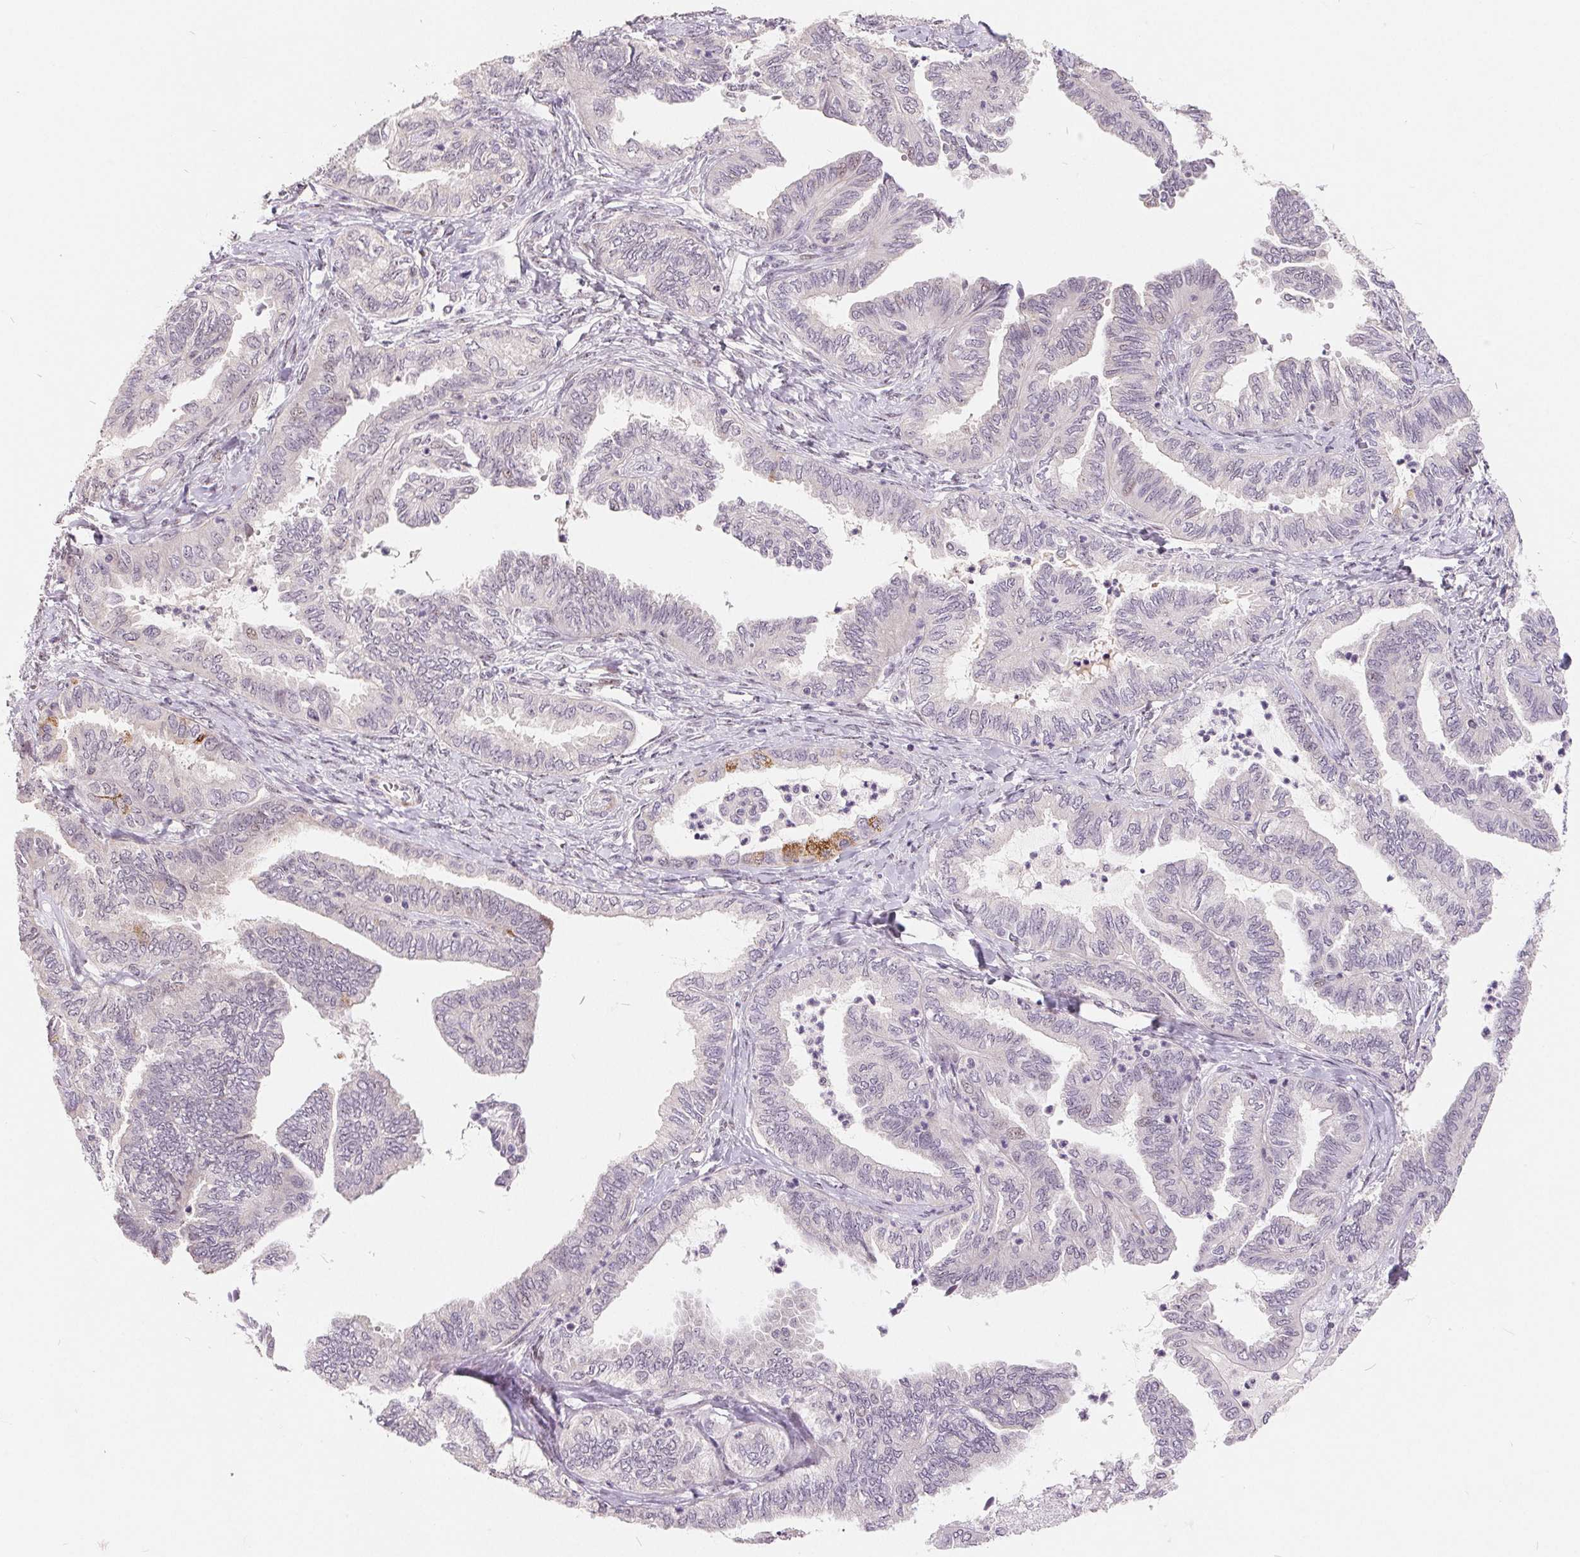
{"staining": {"intensity": "negative", "quantity": "none", "location": "none"}, "tissue": "ovarian cancer", "cell_type": "Tumor cells", "image_type": "cancer", "snomed": [{"axis": "morphology", "description": "Carcinoma, endometroid"}, {"axis": "topography", "description": "Ovary"}], "caption": "This is a image of immunohistochemistry staining of endometroid carcinoma (ovarian), which shows no expression in tumor cells.", "gene": "NRG2", "patient": {"sex": "female", "age": 70}}